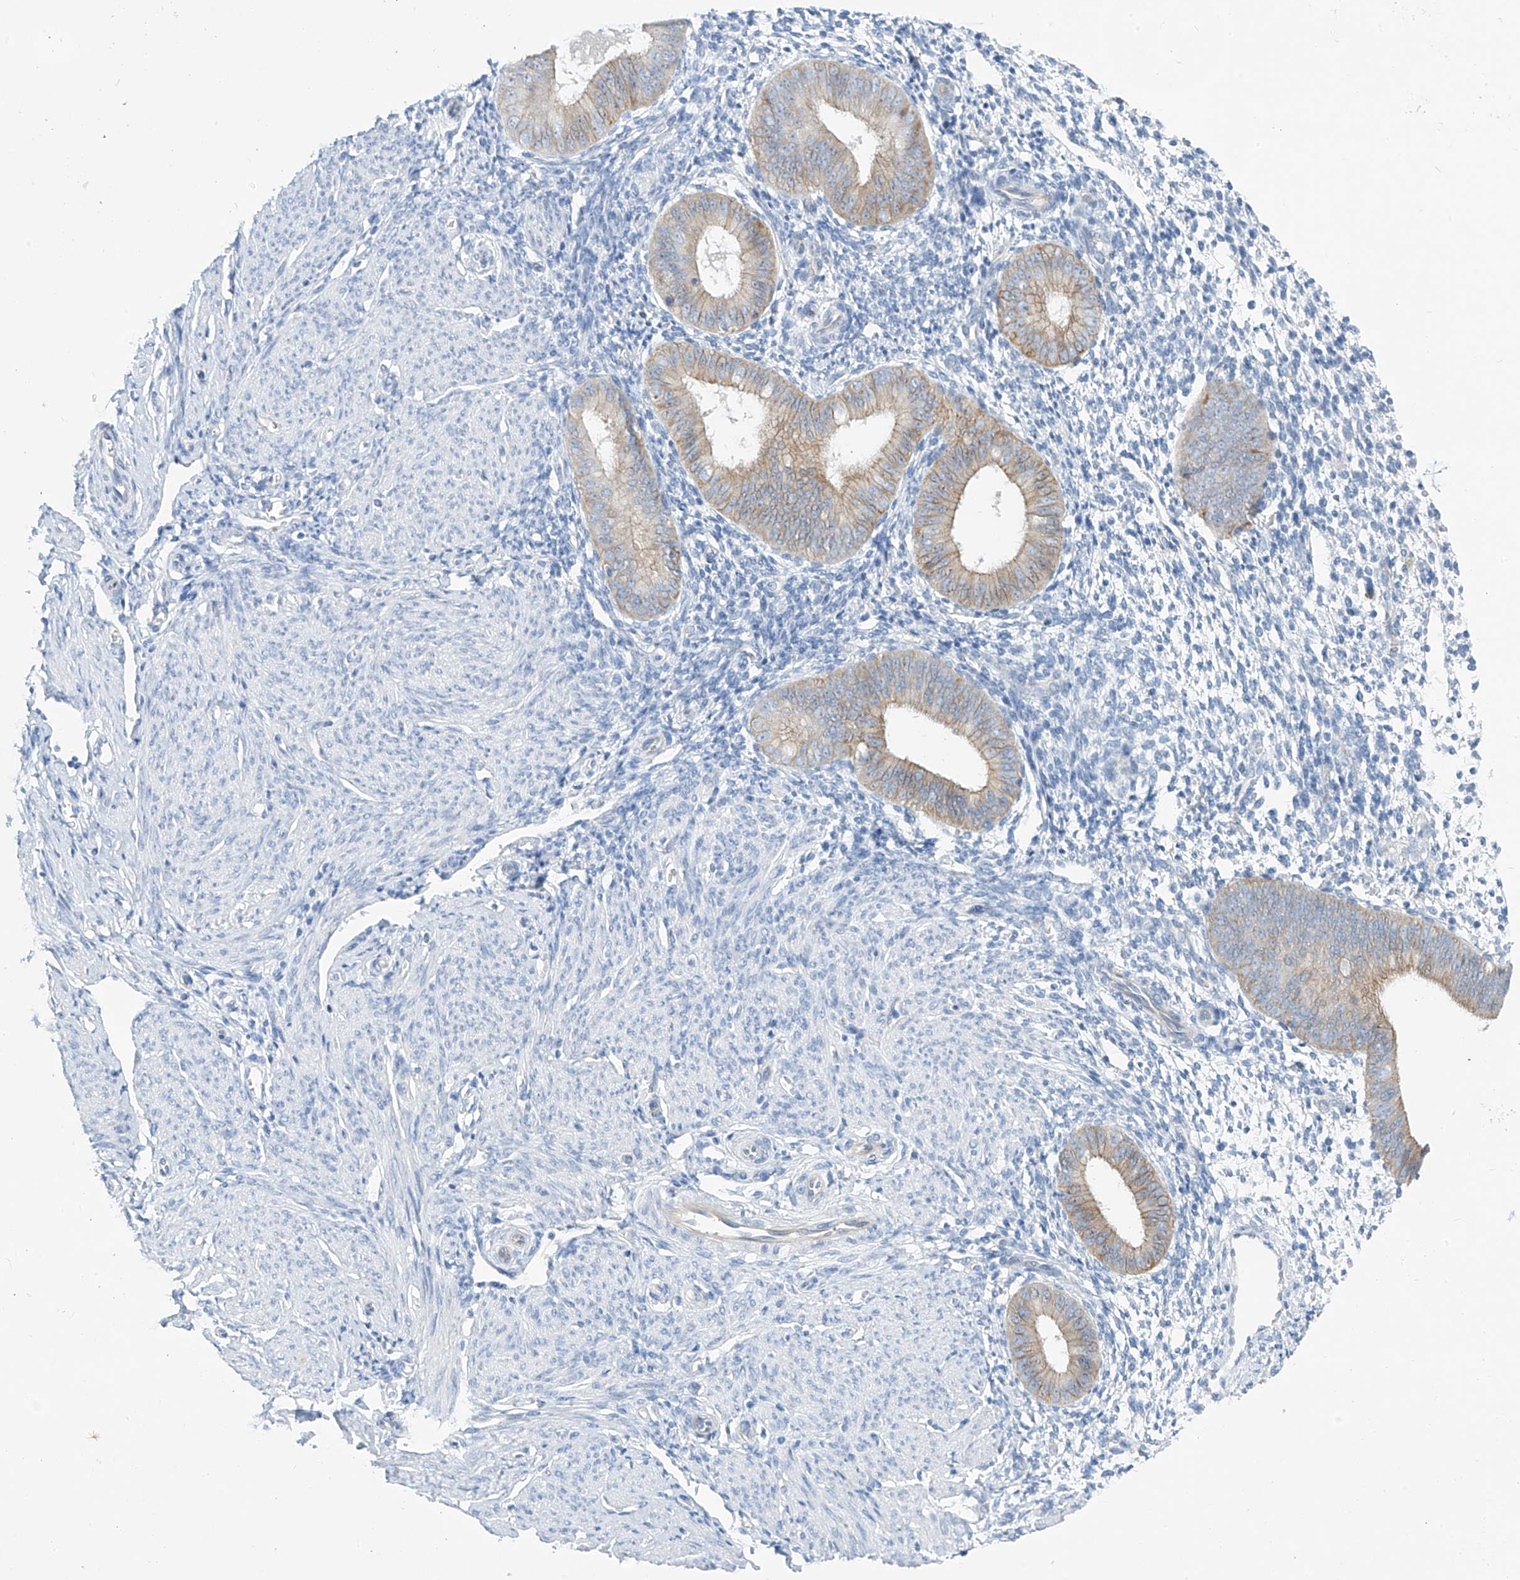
{"staining": {"intensity": "negative", "quantity": "none", "location": "none"}, "tissue": "endometrium", "cell_type": "Cells in endometrial stroma", "image_type": "normal", "snomed": [{"axis": "morphology", "description": "Normal tissue, NOS"}, {"axis": "topography", "description": "Uterus"}, {"axis": "topography", "description": "Endometrium"}], "caption": "The micrograph displays no significant expression in cells in endometrial stroma of endometrium. (Brightfield microscopy of DAB (3,3'-diaminobenzidine) immunohistochemistry at high magnification).", "gene": "PIK3C2B", "patient": {"sex": "female", "age": 48}}